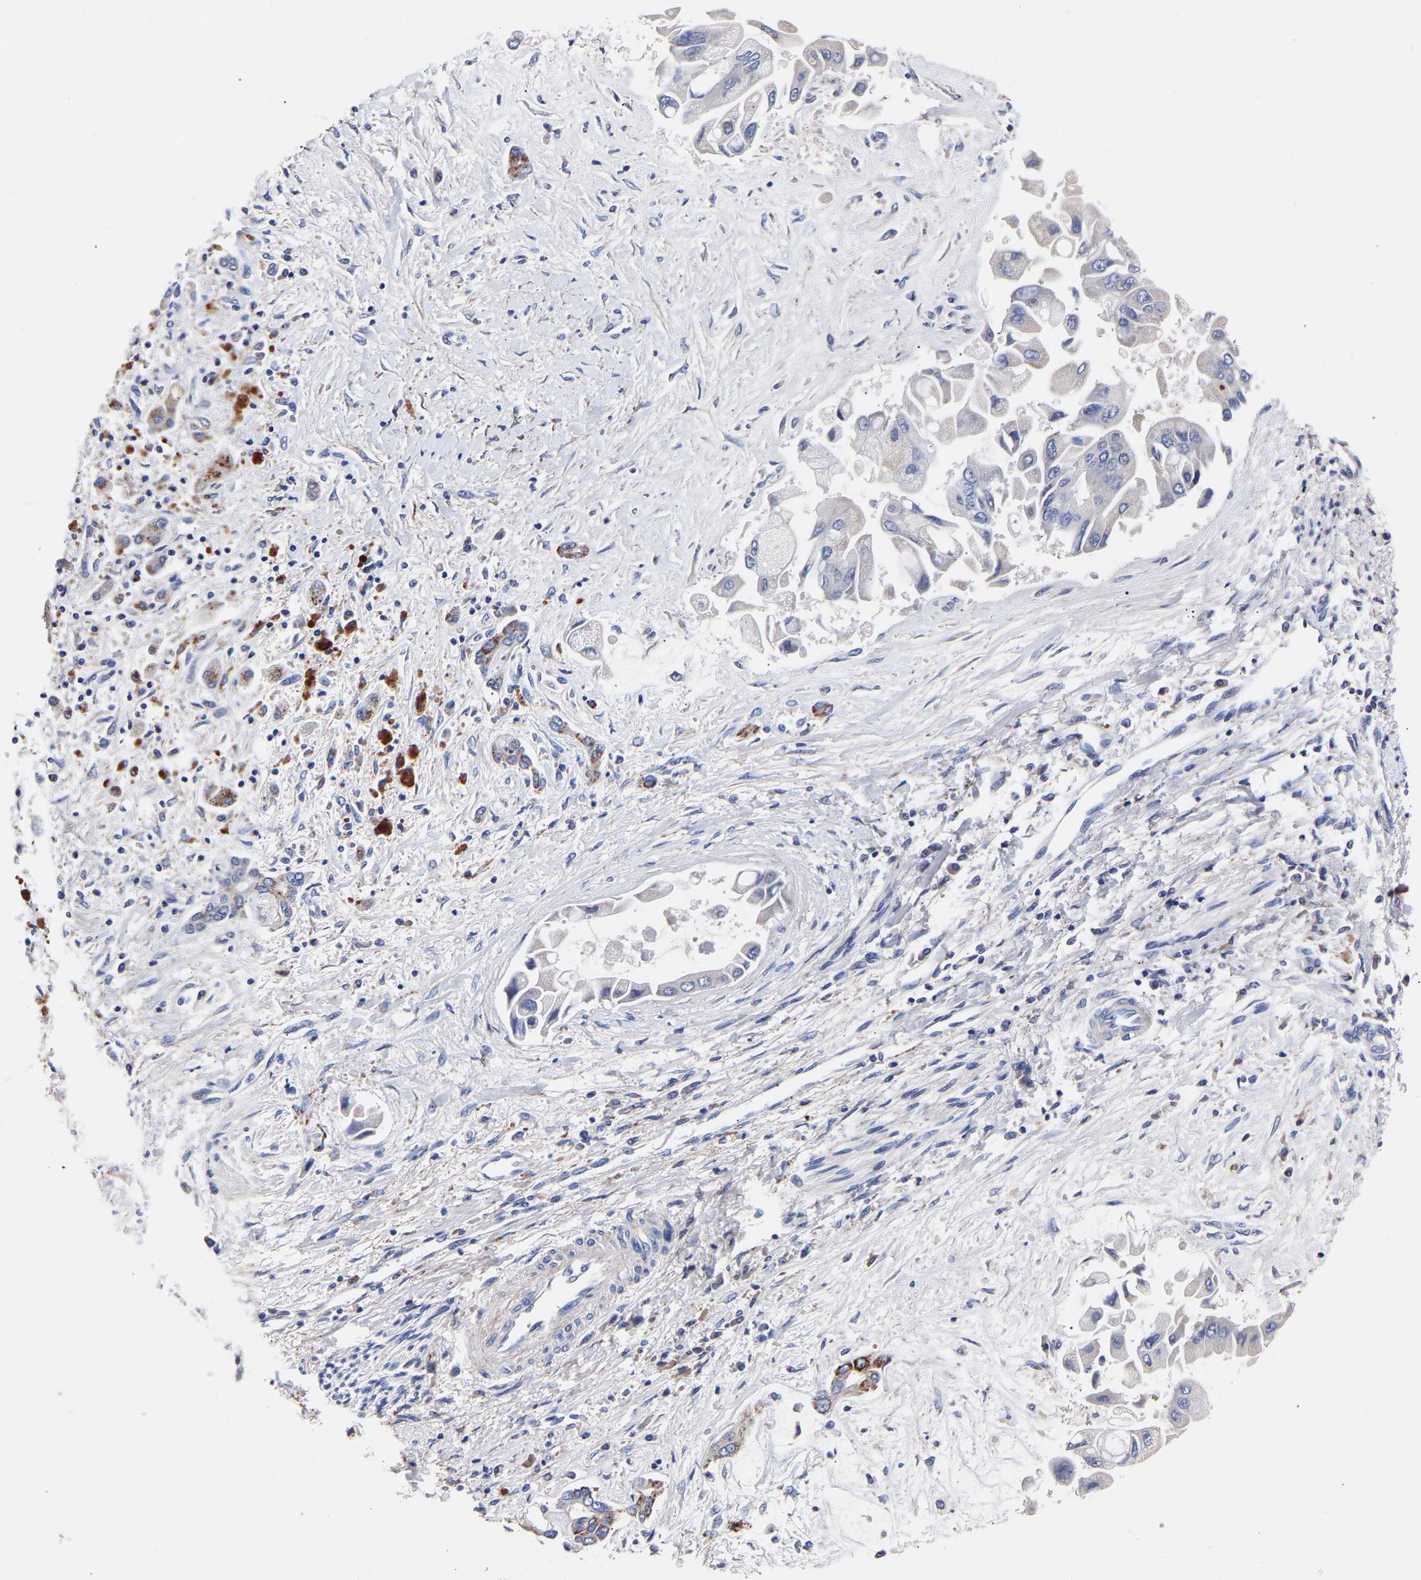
{"staining": {"intensity": "moderate", "quantity": "<25%", "location": "cytoplasmic/membranous"}, "tissue": "liver cancer", "cell_type": "Tumor cells", "image_type": "cancer", "snomed": [{"axis": "morphology", "description": "Cholangiocarcinoma"}, {"axis": "topography", "description": "Liver"}], "caption": "Immunohistochemistry (IHC) of cholangiocarcinoma (liver) shows low levels of moderate cytoplasmic/membranous staining in about <25% of tumor cells. The protein is stained brown, and the nuclei are stained in blue (DAB IHC with brightfield microscopy, high magnification).", "gene": "SEM1", "patient": {"sex": "male", "age": 50}}